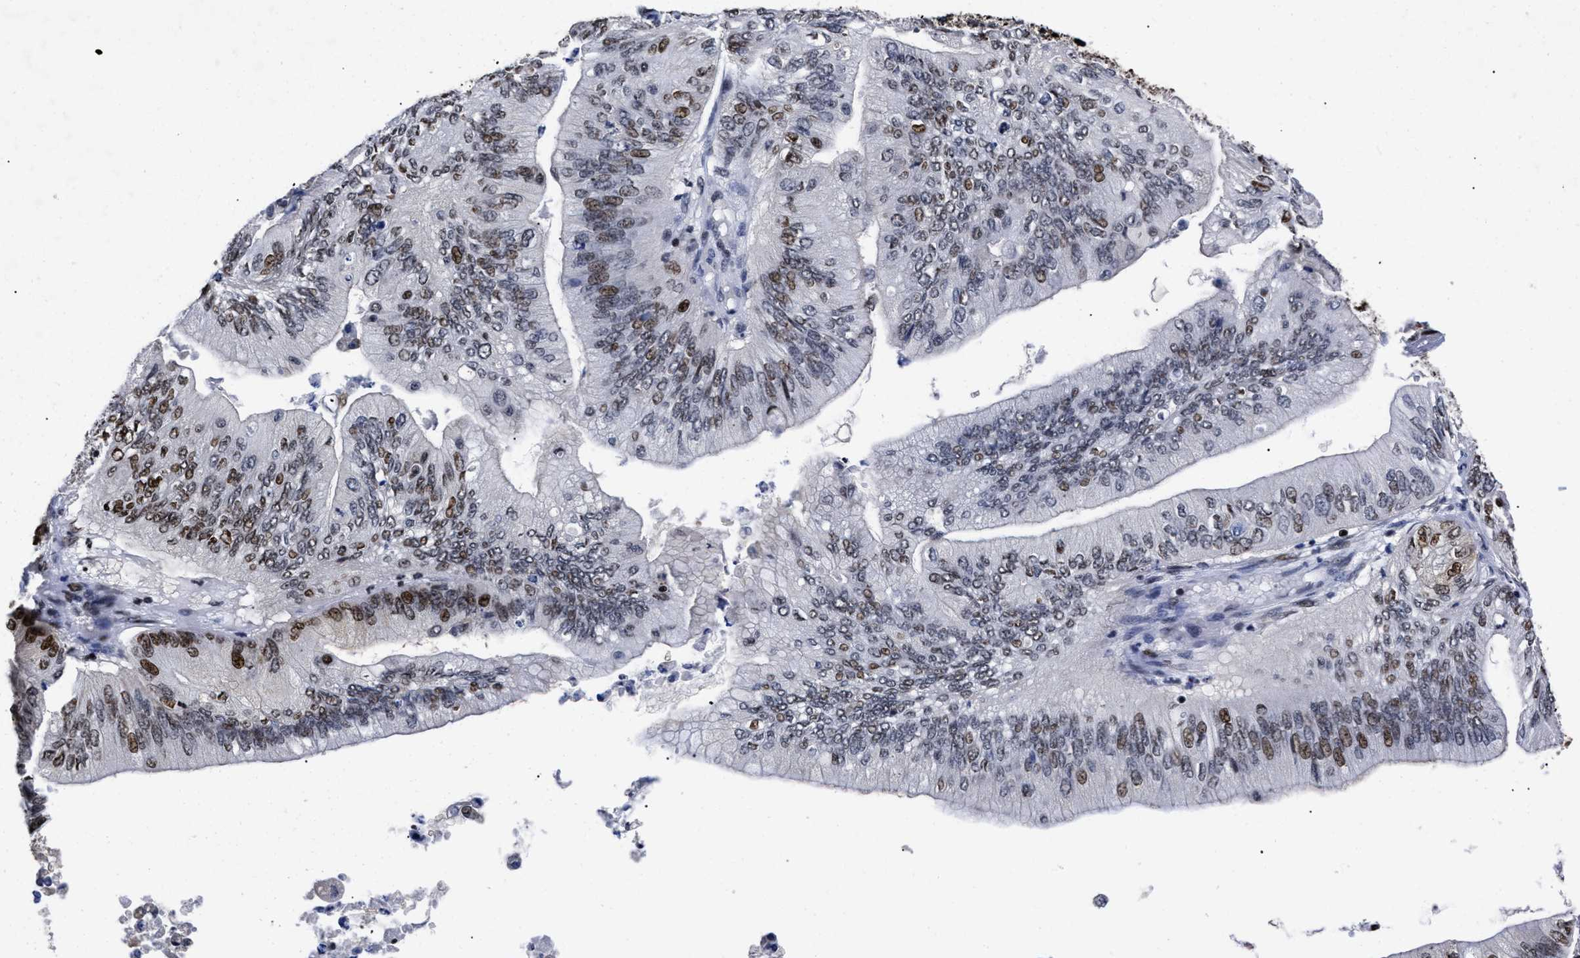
{"staining": {"intensity": "moderate", "quantity": "25%-75%", "location": "nuclear"}, "tissue": "ovarian cancer", "cell_type": "Tumor cells", "image_type": "cancer", "snomed": [{"axis": "morphology", "description": "Cystadenocarcinoma, mucinous, NOS"}, {"axis": "topography", "description": "Ovary"}], "caption": "Moderate nuclear protein staining is appreciated in approximately 25%-75% of tumor cells in ovarian mucinous cystadenocarcinoma.", "gene": "CALHM3", "patient": {"sex": "female", "age": 61}}